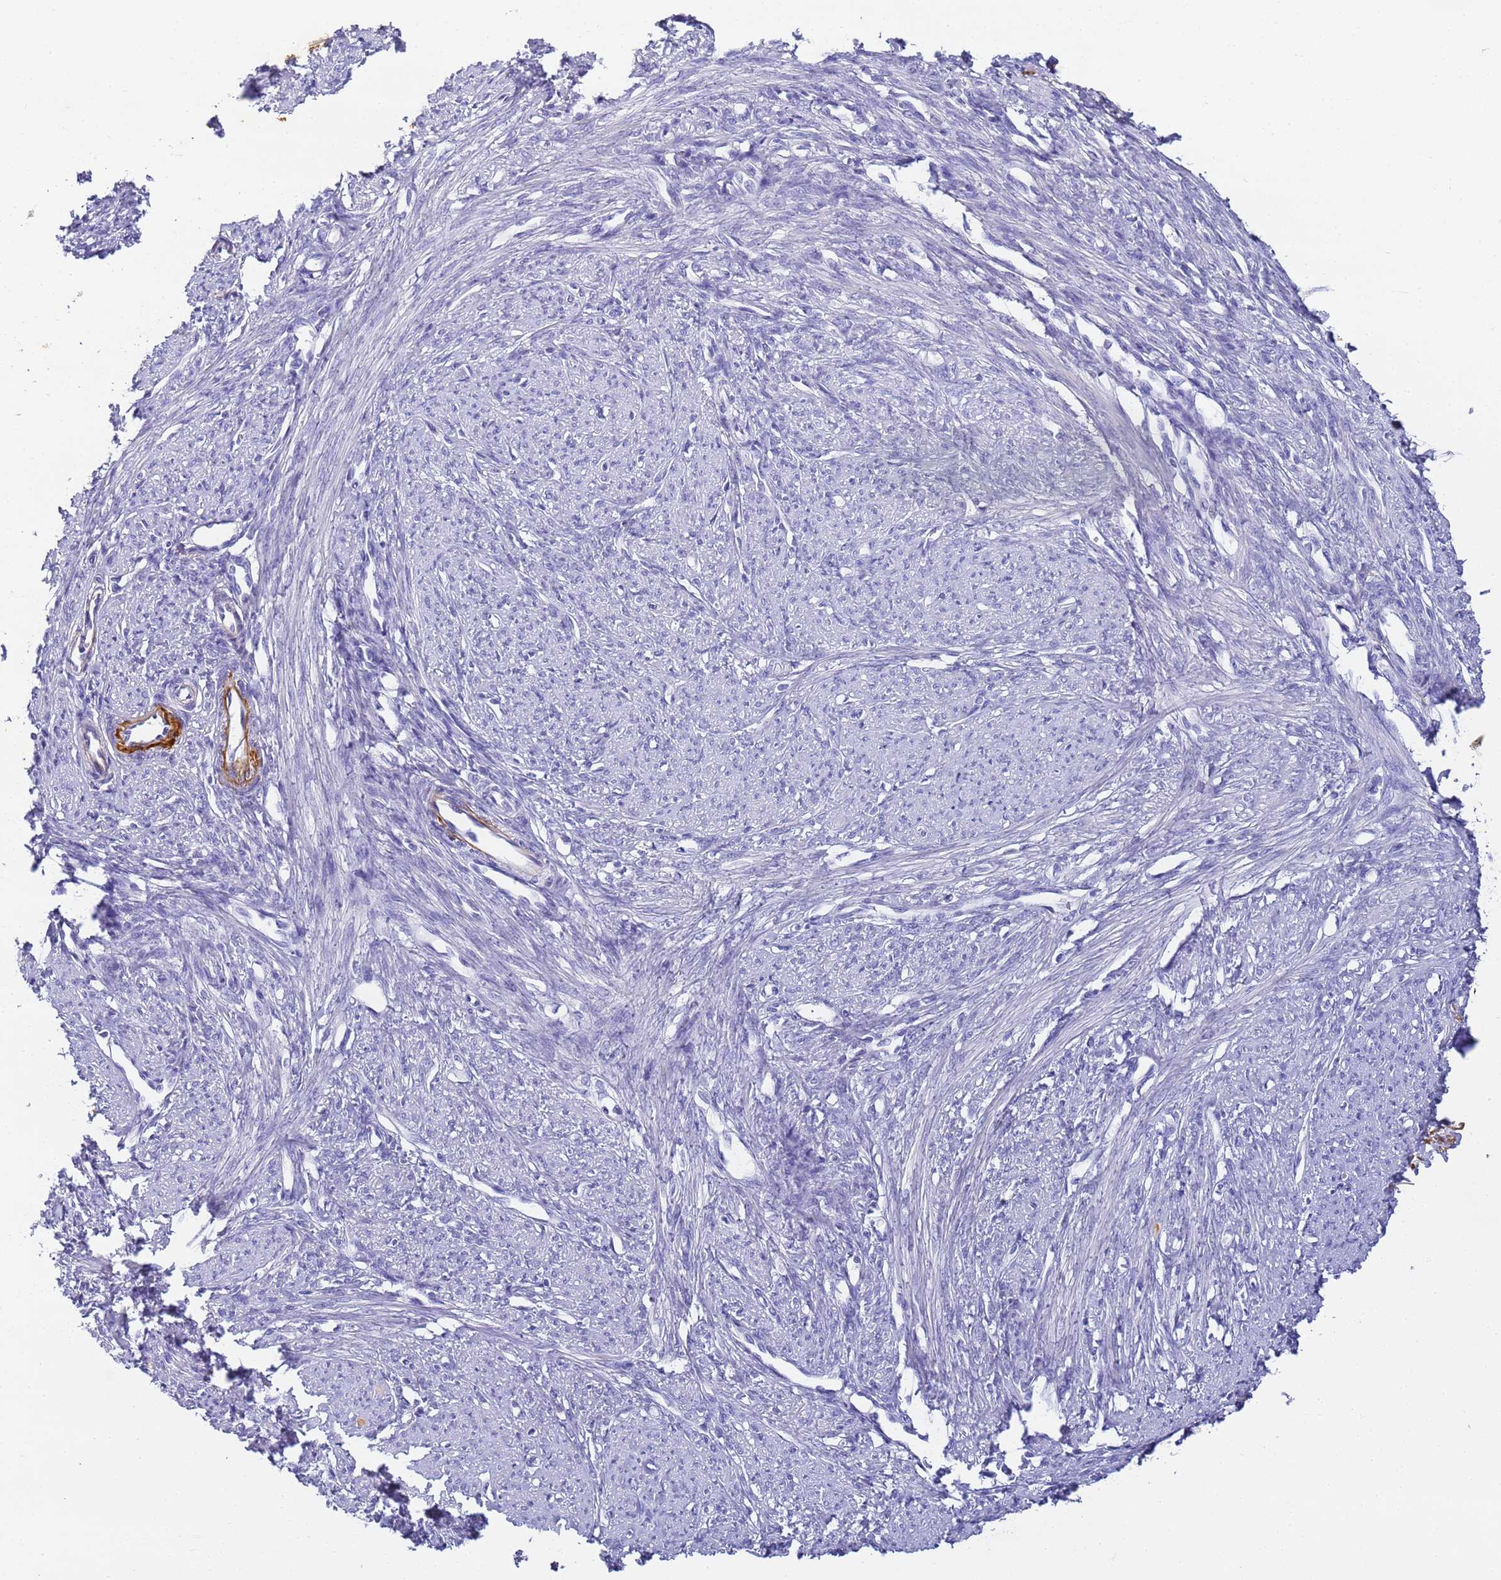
{"staining": {"intensity": "moderate", "quantity": "<25%", "location": "cytoplasmic/membranous"}, "tissue": "smooth muscle", "cell_type": "Smooth muscle cells", "image_type": "normal", "snomed": [{"axis": "morphology", "description": "Normal tissue, NOS"}, {"axis": "topography", "description": "Smooth muscle"}, {"axis": "topography", "description": "Uterus"}], "caption": "Human smooth muscle stained for a protein (brown) exhibits moderate cytoplasmic/membranous positive expression in about <25% of smooth muscle cells.", "gene": "CFHR1", "patient": {"sex": "female", "age": 59}}